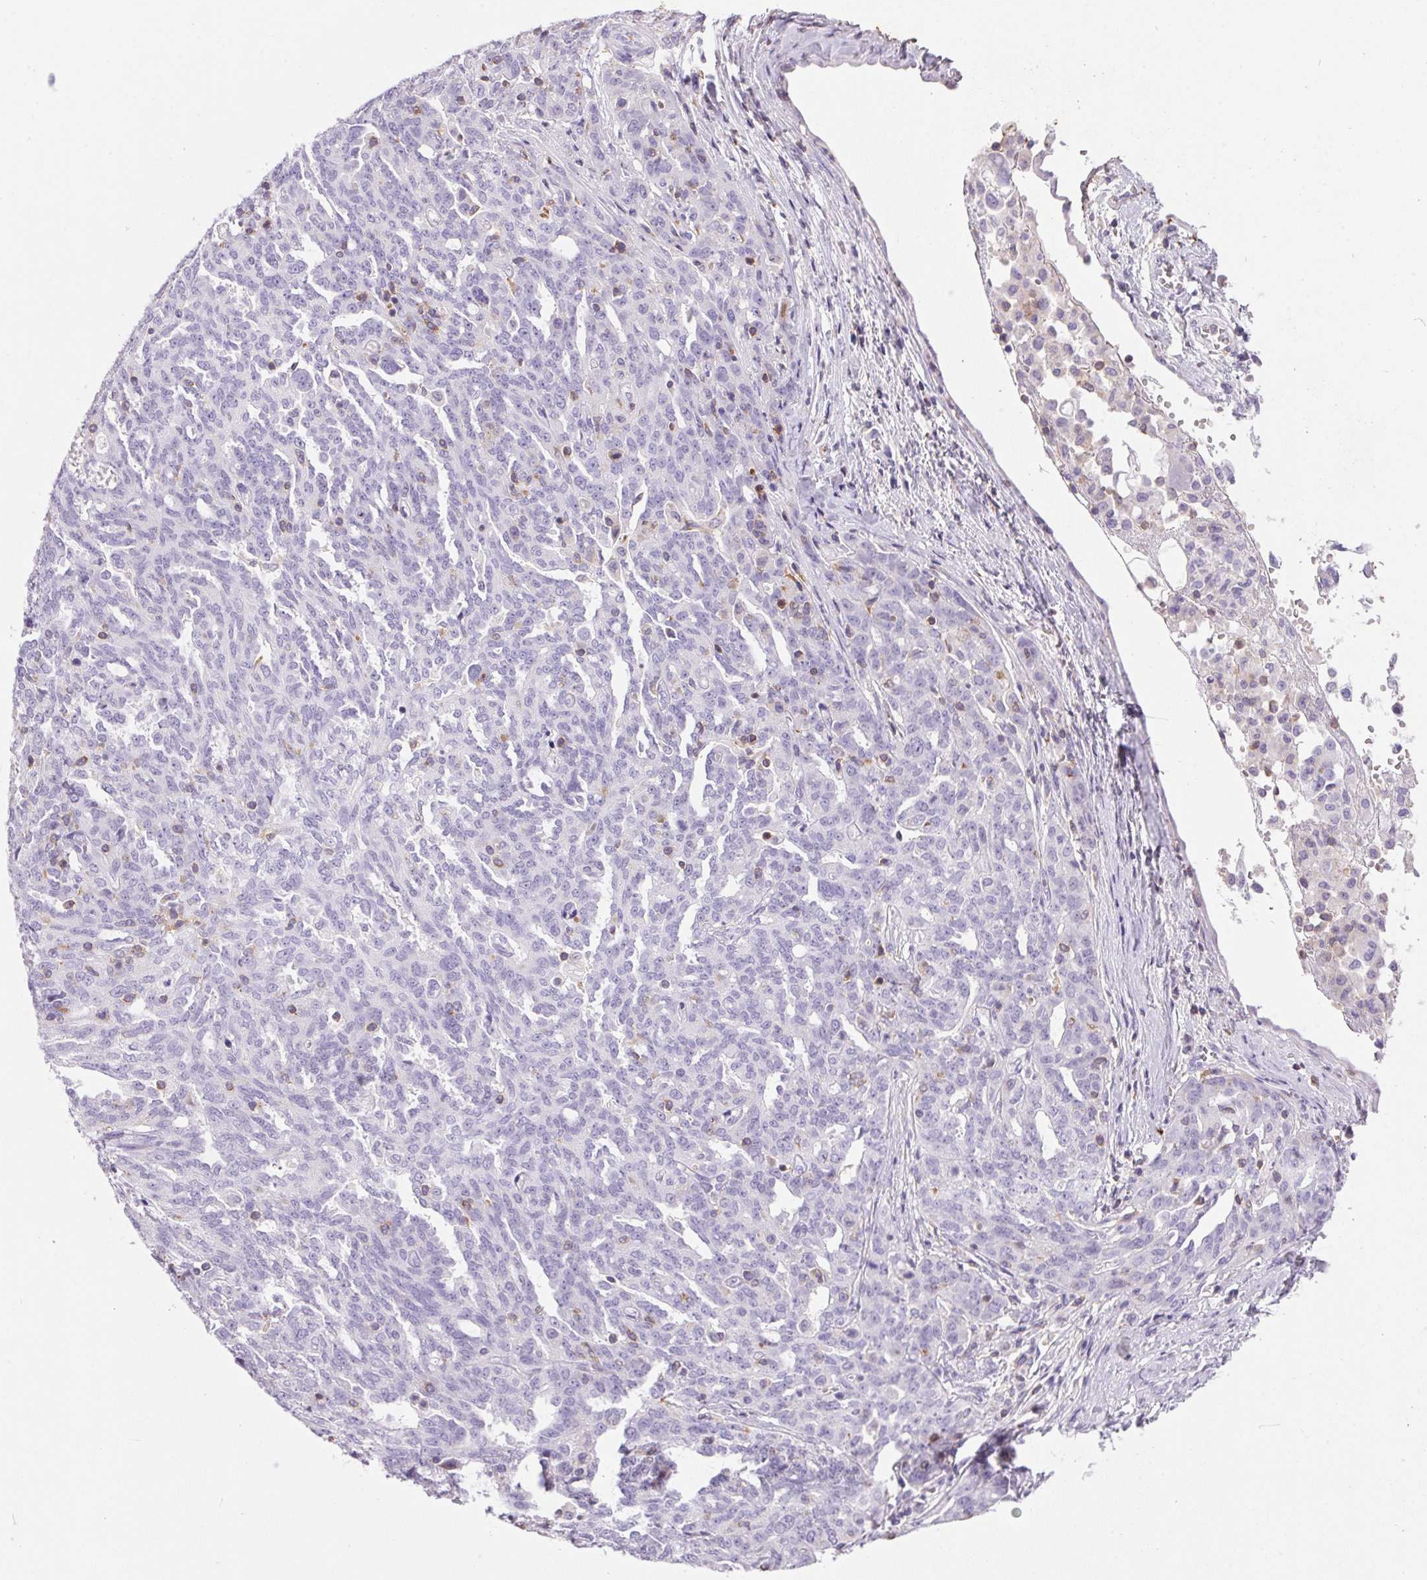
{"staining": {"intensity": "negative", "quantity": "none", "location": "none"}, "tissue": "ovarian cancer", "cell_type": "Tumor cells", "image_type": "cancer", "snomed": [{"axis": "morphology", "description": "Cystadenocarcinoma, serous, NOS"}, {"axis": "topography", "description": "Ovary"}], "caption": "A histopathology image of human serous cystadenocarcinoma (ovarian) is negative for staining in tumor cells.", "gene": "S100A2", "patient": {"sex": "female", "age": 67}}